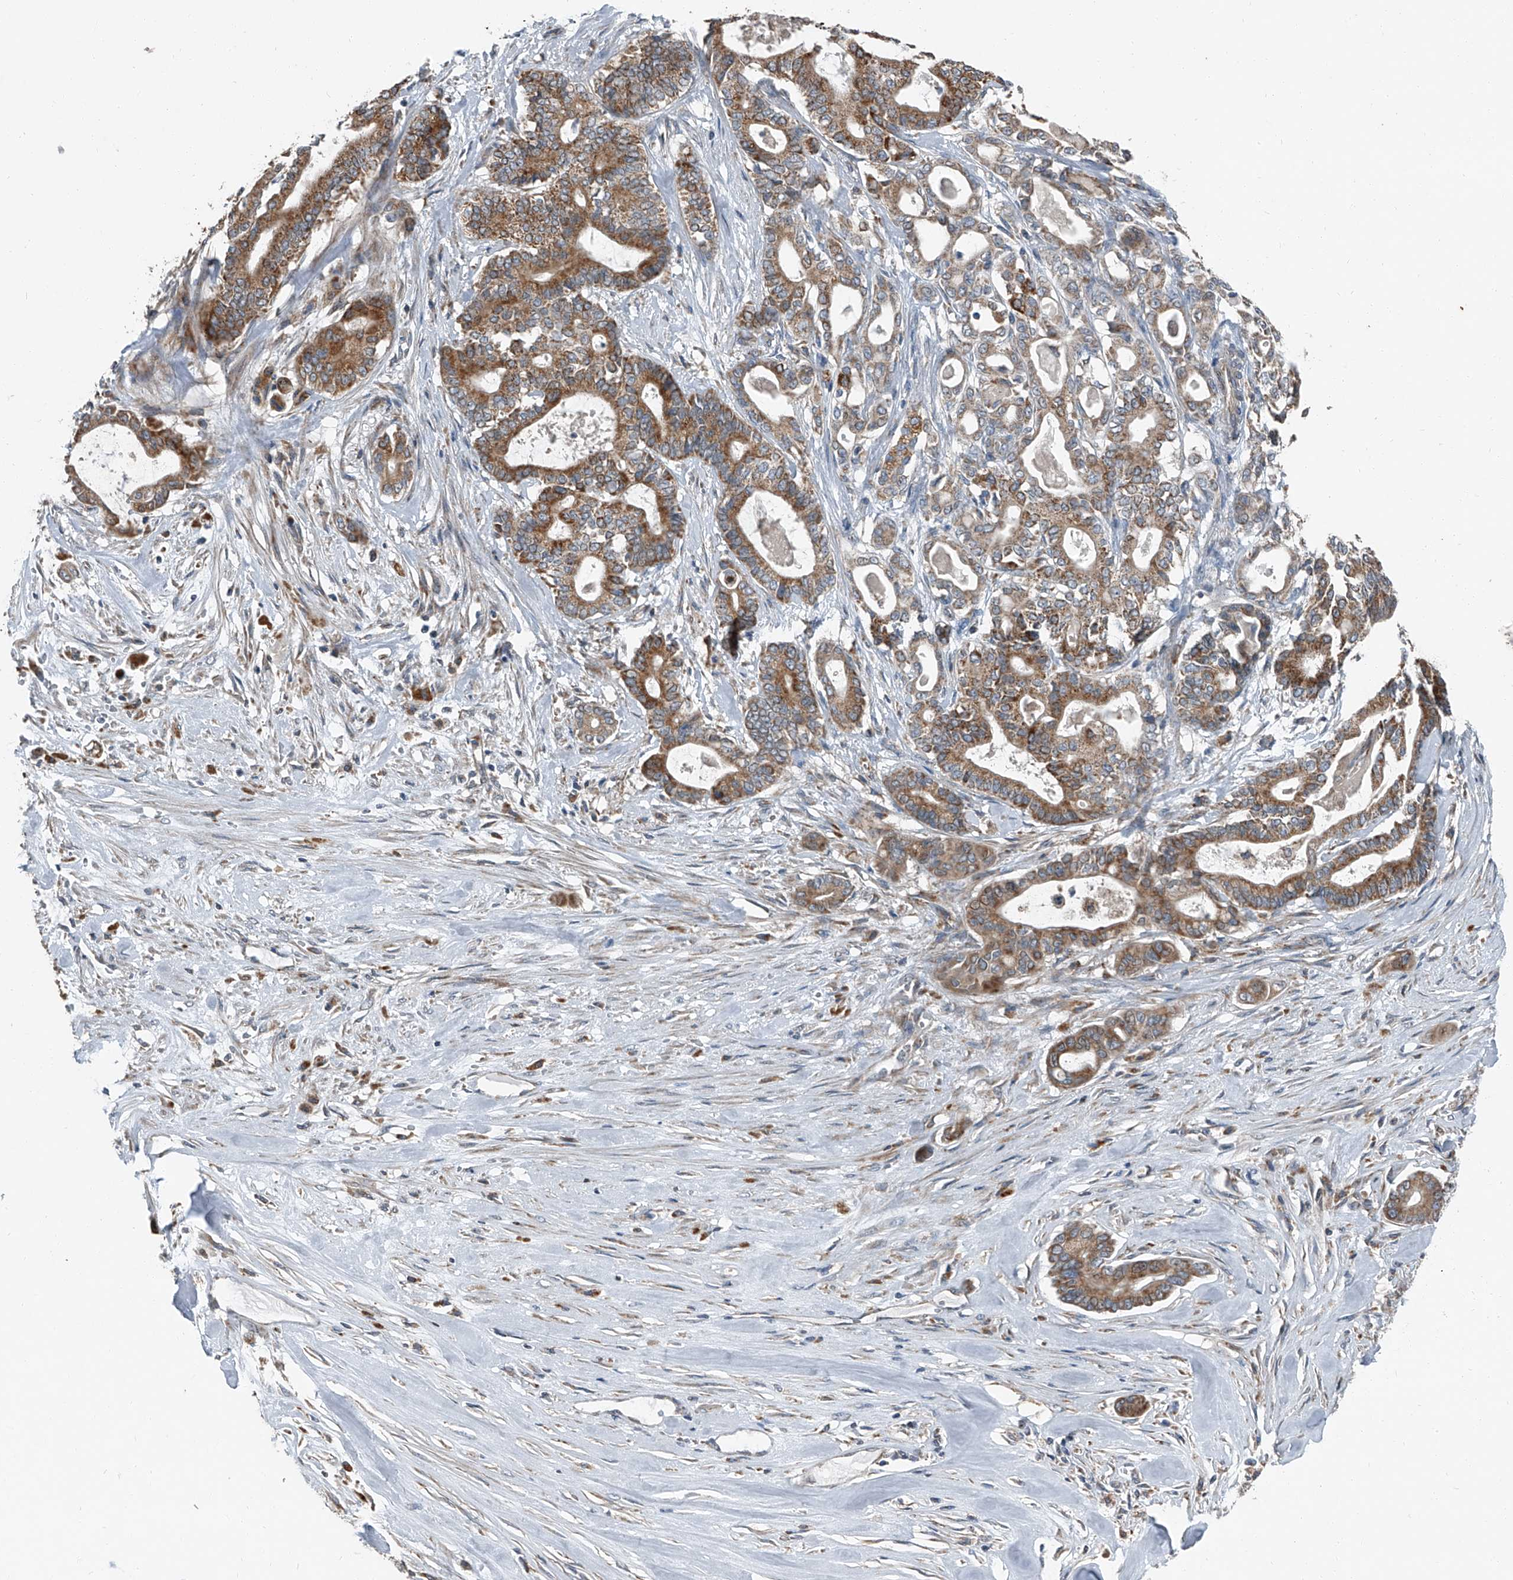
{"staining": {"intensity": "moderate", "quantity": ">75%", "location": "cytoplasmic/membranous"}, "tissue": "pancreatic cancer", "cell_type": "Tumor cells", "image_type": "cancer", "snomed": [{"axis": "morphology", "description": "Adenocarcinoma, NOS"}, {"axis": "topography", "description": "Pancreas"}], "caption": "A photomicrograph of pancreatic adenocarcinoma stained for a protein displays moderate cytoplasmic/membranous brown staining in tumor cells.", "gene": "CHRNA7", "patient": {"sex": "male", "age": 63}}